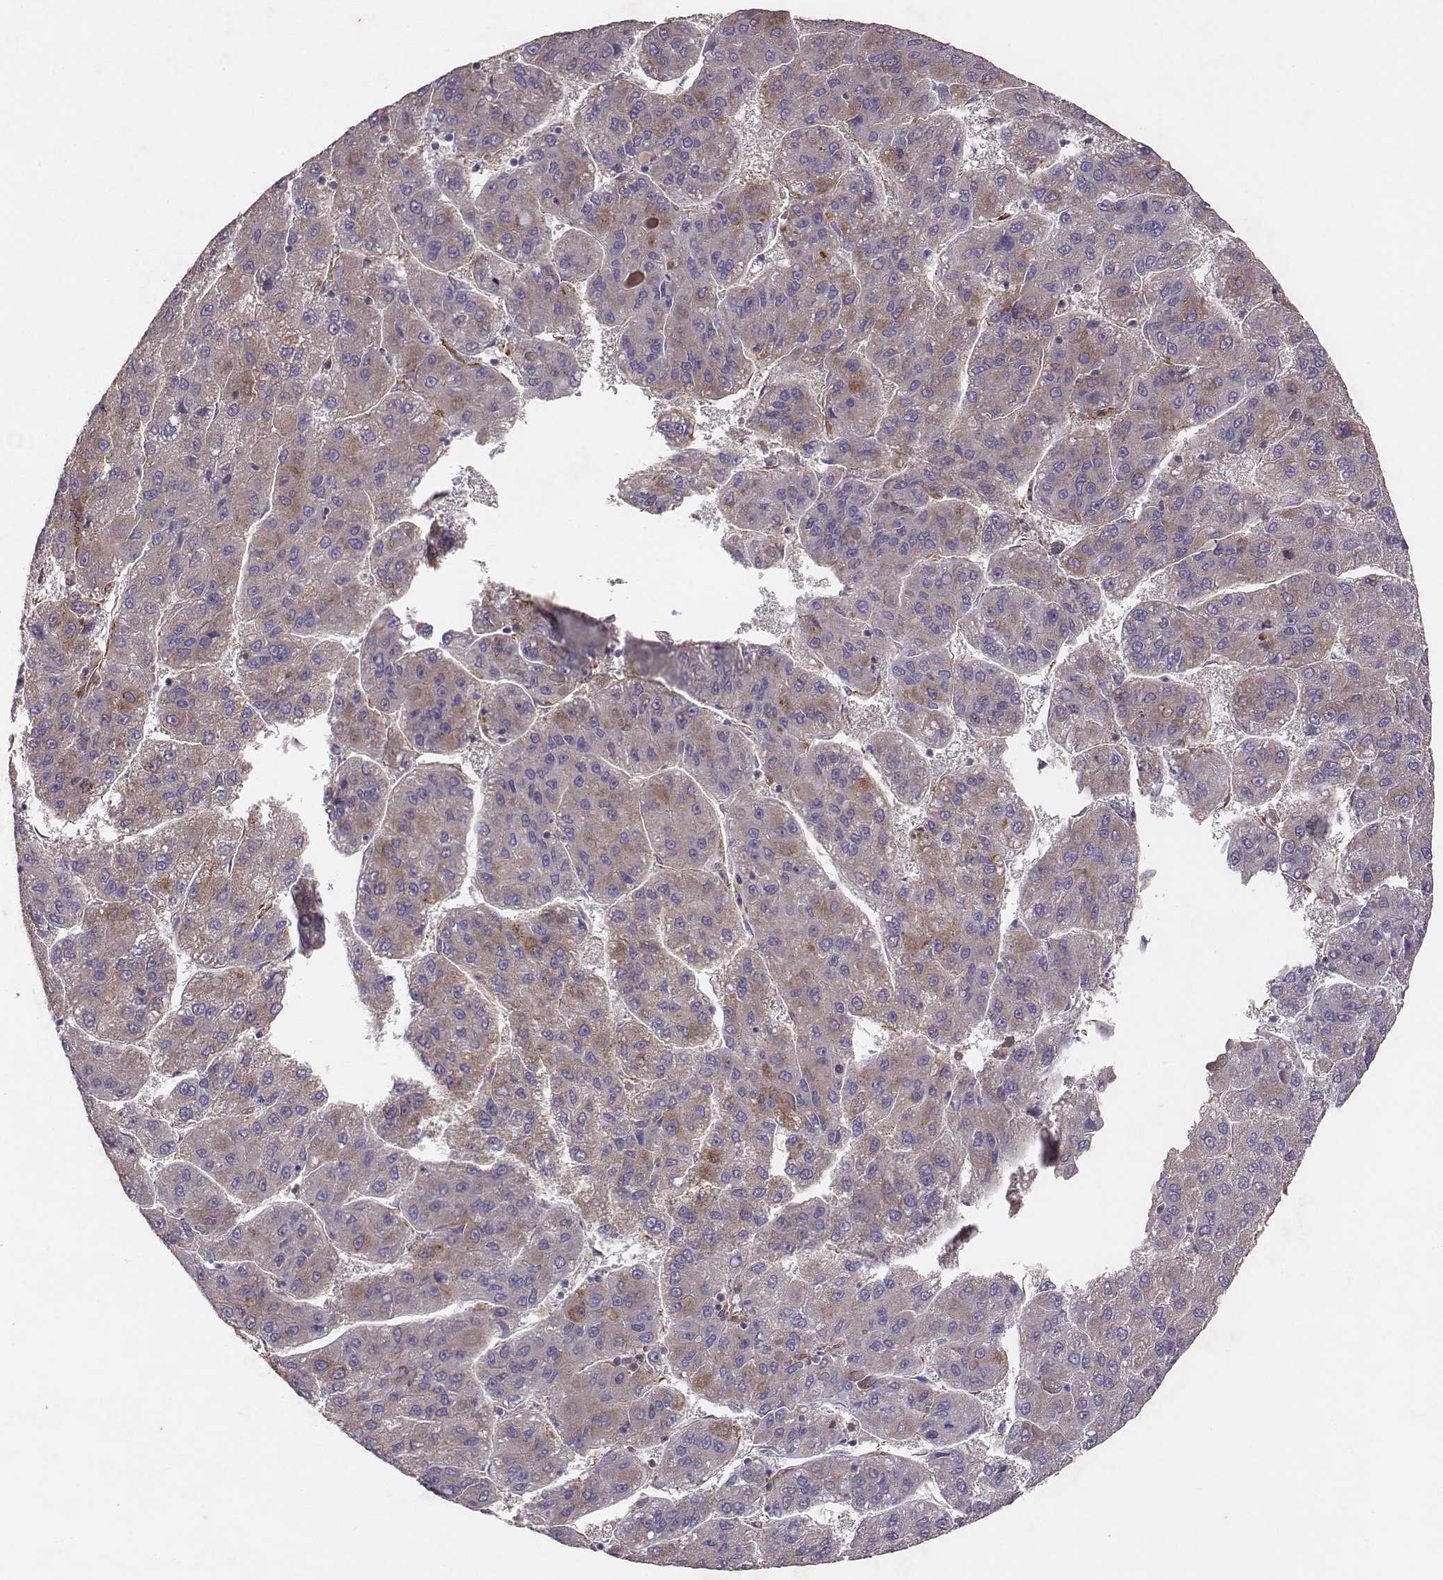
{"staining": {"intensity": "weak", "quantity": "<25%", "location": "cytoplasmic/membranous"}, "tissue": "liver cancer", "cell_type": "Tumor cells", "image_type": "cancer", "snomed": [{"axis": "morphology", "description": "Carcinoma, Hepatocellular, NOS"}, {"axis": "topography", "description": "Liver"}], "caption": "This is an IHC histopathology image of human hepatocellular carcinoma (liver). There is no expression in tumor cells.", "gene": "TXLNA", "patient": {"sex": "female", "age": 82}}